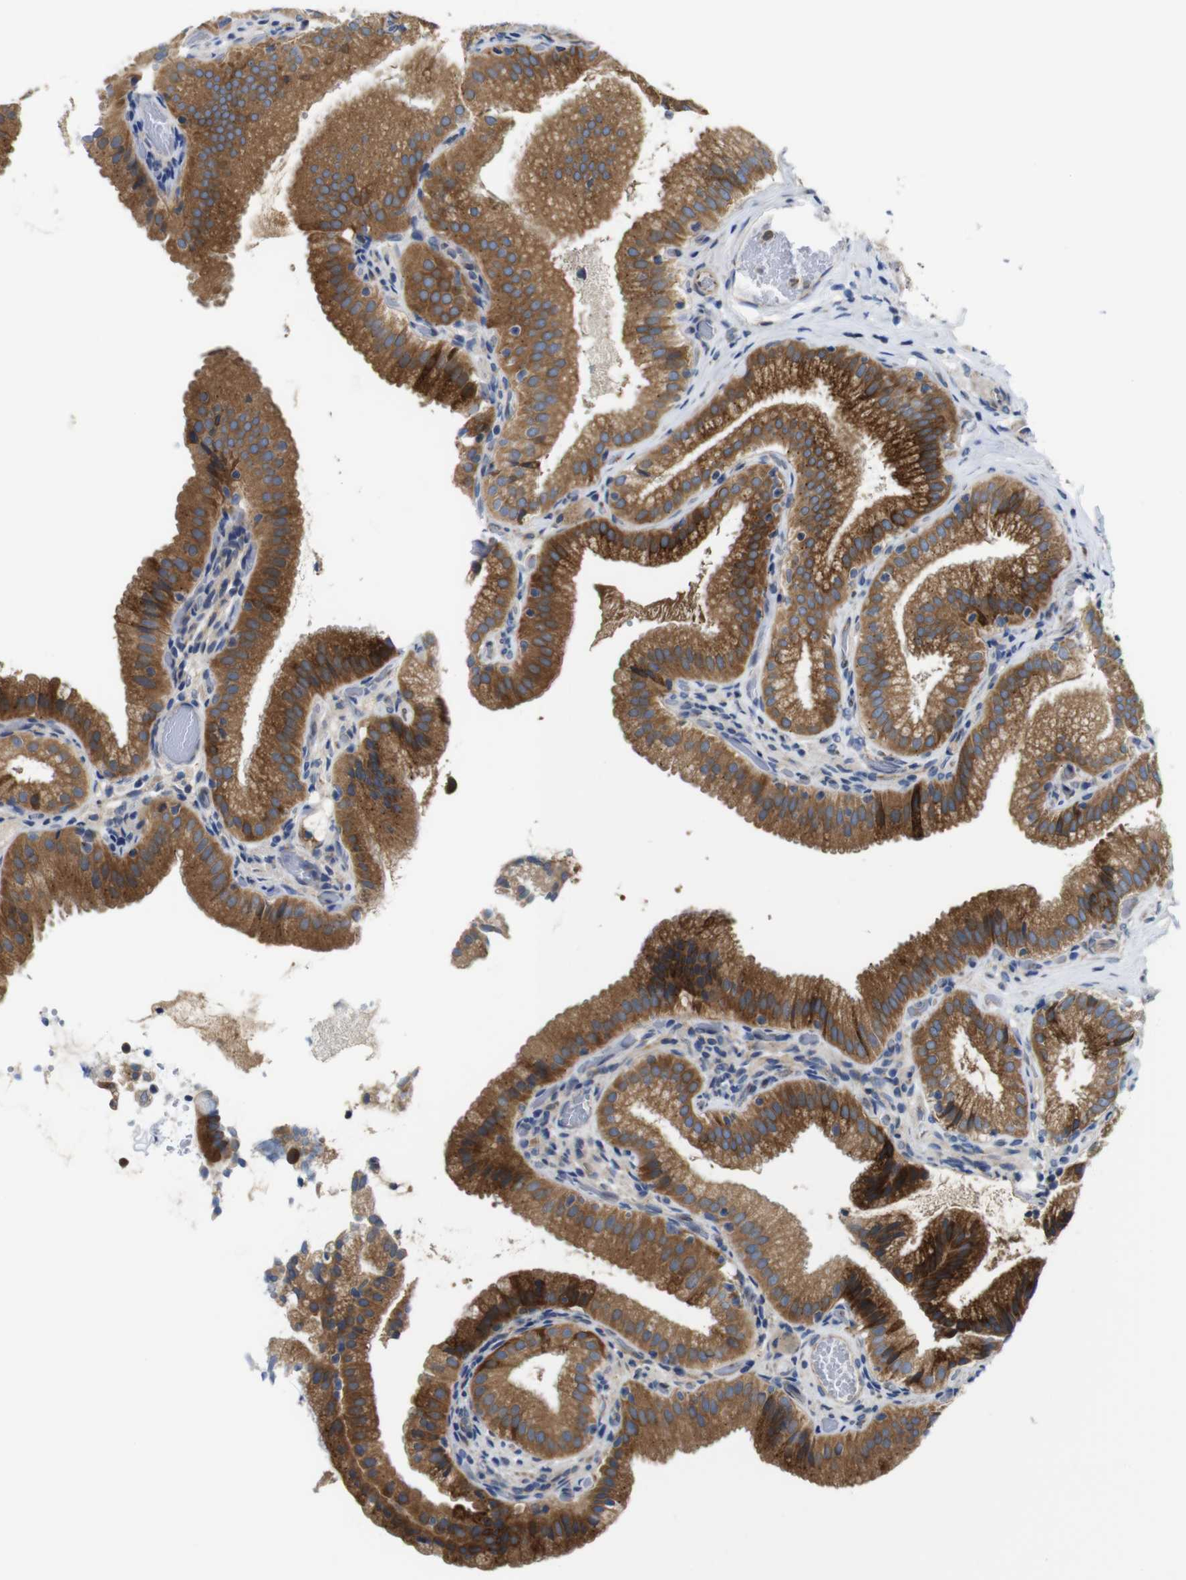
{"staining": {"intensity": "moderate", "quantity": ">75%", "location": "cytoplasmic/membranous"}, "tissue": "gallbladder", "cell_type": "Glandular cells", "image_type": "normal", "snomed": [{"axis": "morphology", "description": "Normal tissue, NOS"}, {"axis": "topography", "description": "Gallbladder"}], "caption": "Immunohistochemical staining of benign gallbladder displays >75% levels of moderate cytoplasmic/membranous protein expression in approximately >75% of glandular cells. (DAB (3,3'-diaminobenzidine) = brown stain, brightfield microscopy at high magnification).", "gene": "DDRGK1", "patient": {"sex": "male", "age": 54}}